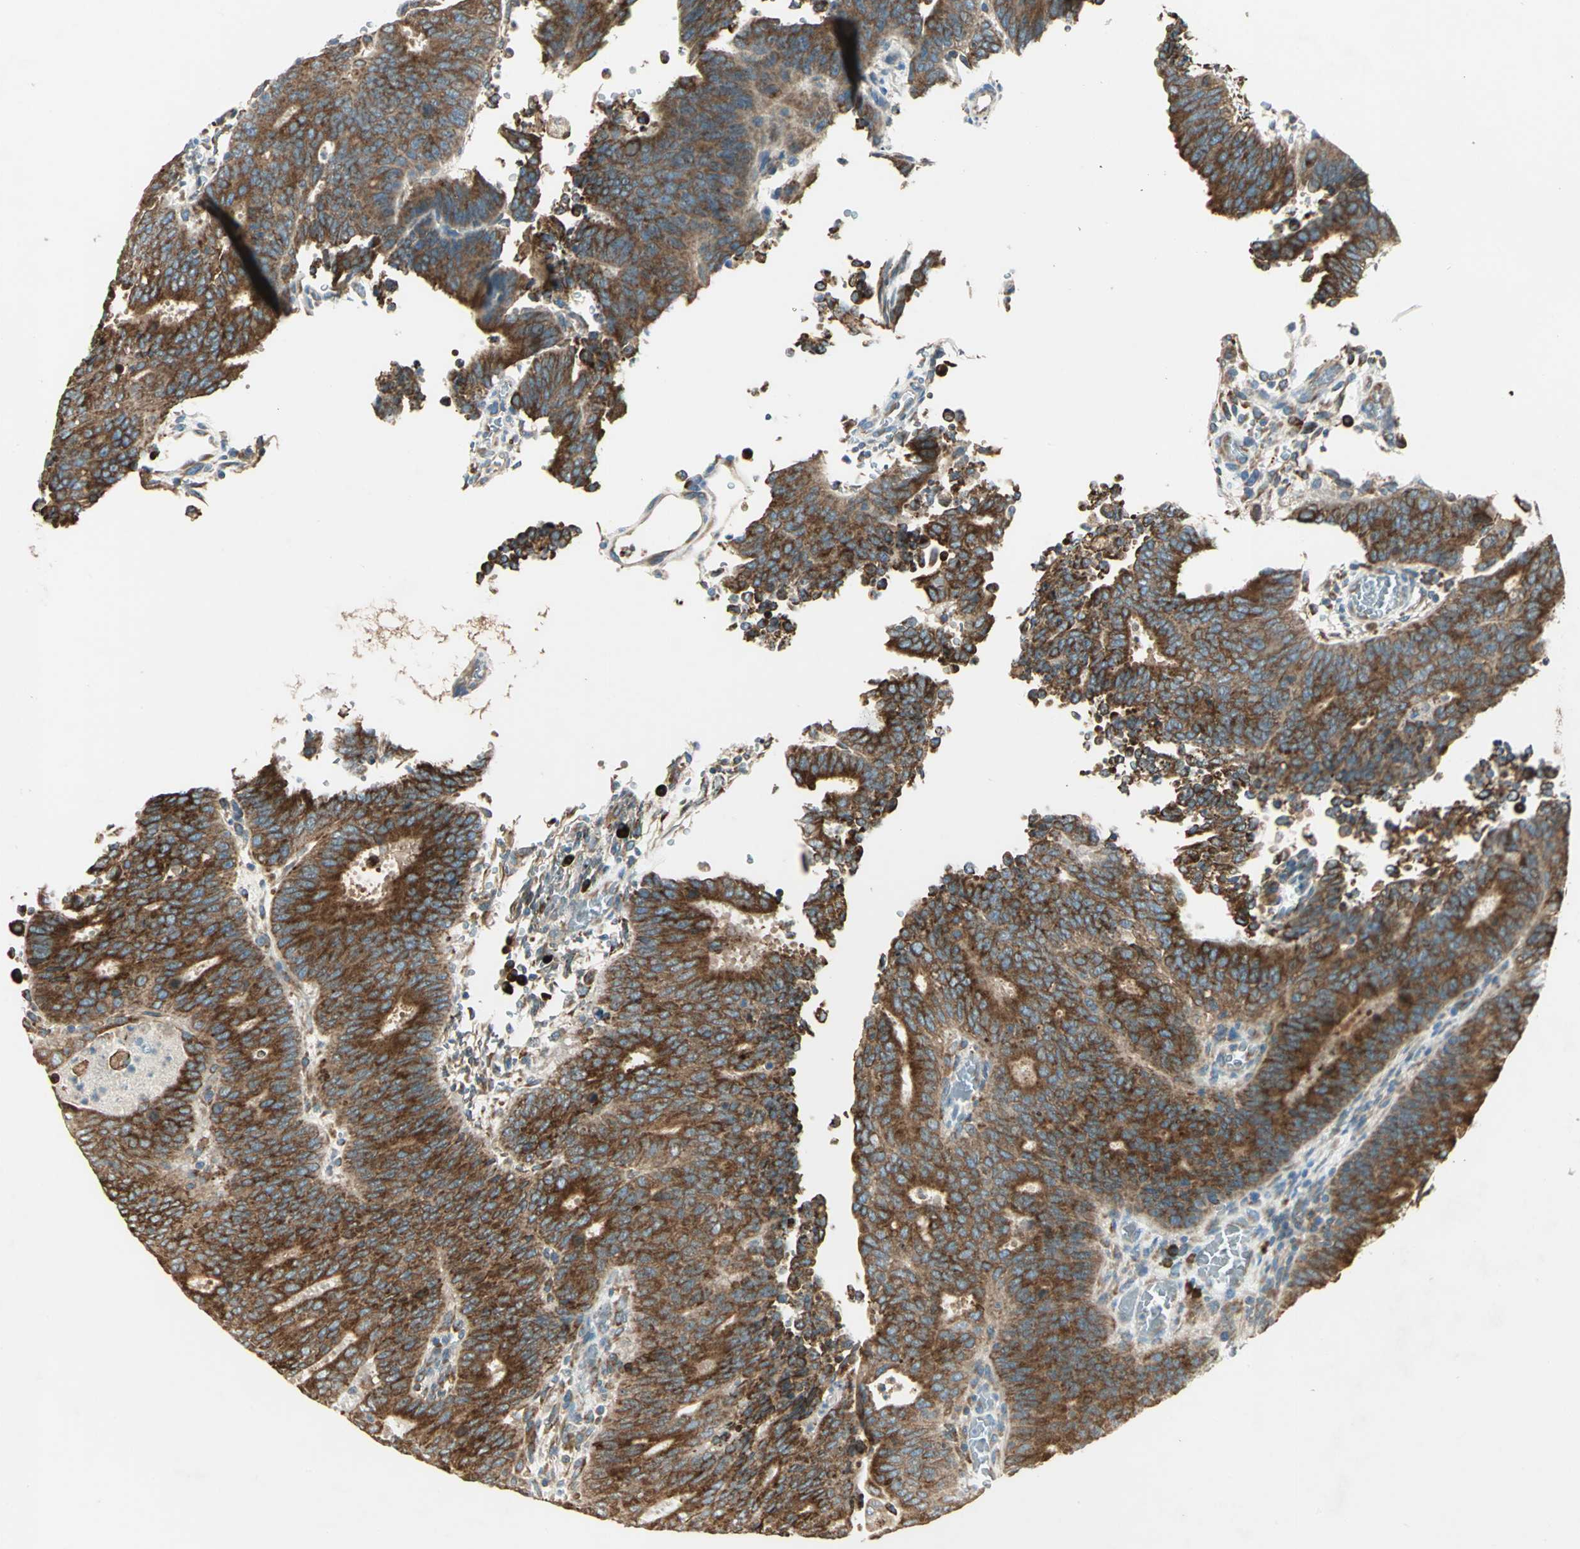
{"staining": {"intensity": "strong", "quantity": ">75%", "location": "cytoplasmic/membranous"}, "tissue": "cervical cancer", "cell_type": "Tumor cells", "image_type": "cancer", "snomed": [{"axis": "morphology", "description": "Adenocarcinoma, NOS"}, {"axis": "topography", "description": "Cervix"}], "caption": "Adenocarcinoma (cervical) stained for a protein (brown) shows strong cytoplasmic/membranous positive expression in approximately >75% of tumor cells.", "gene": "PDIA4", "patient": {"sex": "female", "age": 44}}